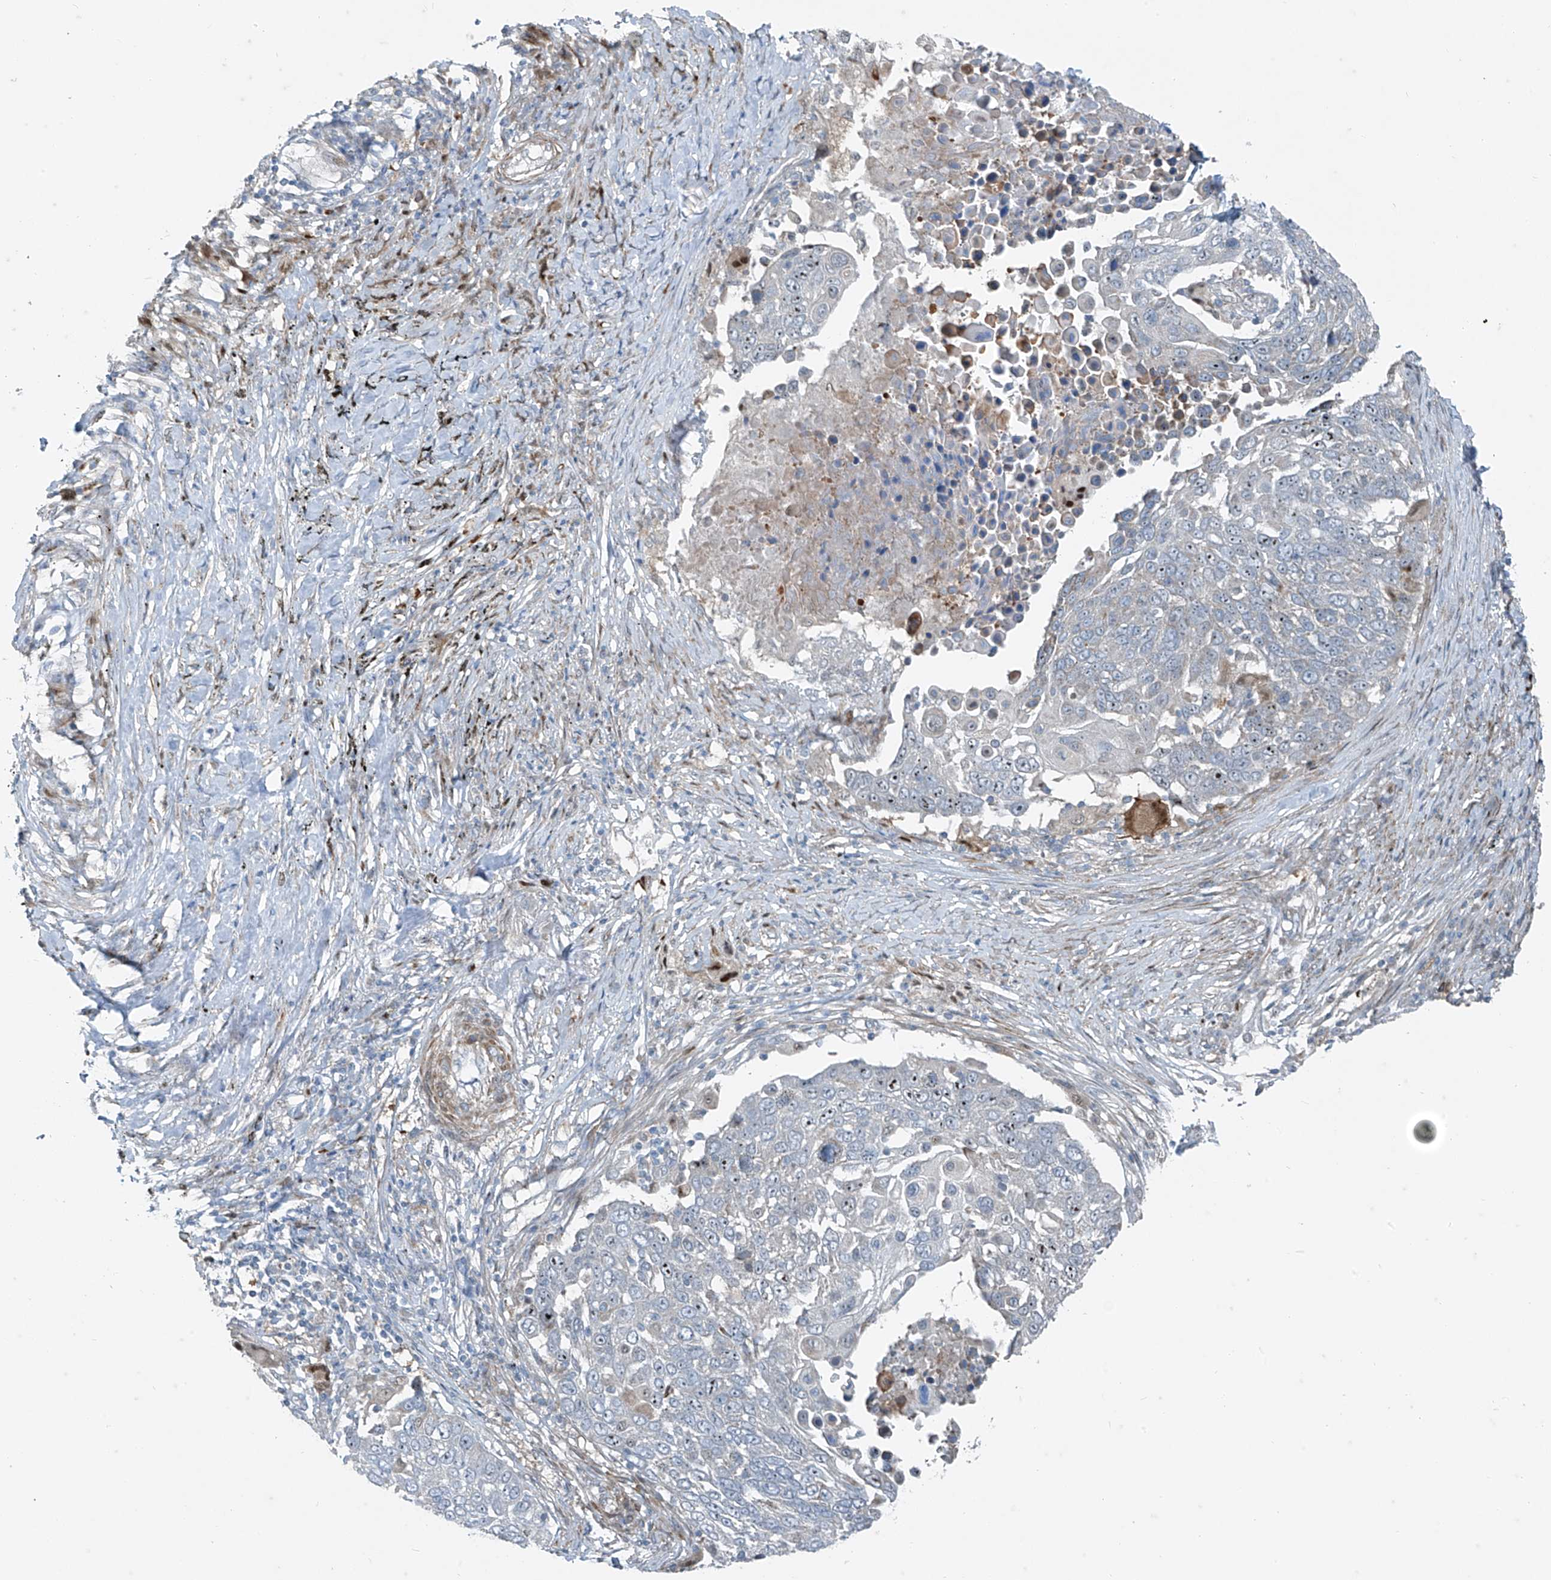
{"staining": {"intensity": "moderate", "quantity": "<25%", "location": "nuclear"}, "tissue": "lung cancer", "cell_type": "Tumor cells", "image_type": "cancer", "snomed": [{"axis": "morphology", "description": "Squamous cell carcinoma, NOS"}, {"axis": "topography", "description": "Lung"}], "caption": "Protein staining of lung cancer tissue displays moderate nuclear expression in approximately <25% of tumor cells. (IHC, brightfield microscopy, high magnification).", "gene": "PPCS", "patient": {"sex": "male", "age": 66}}